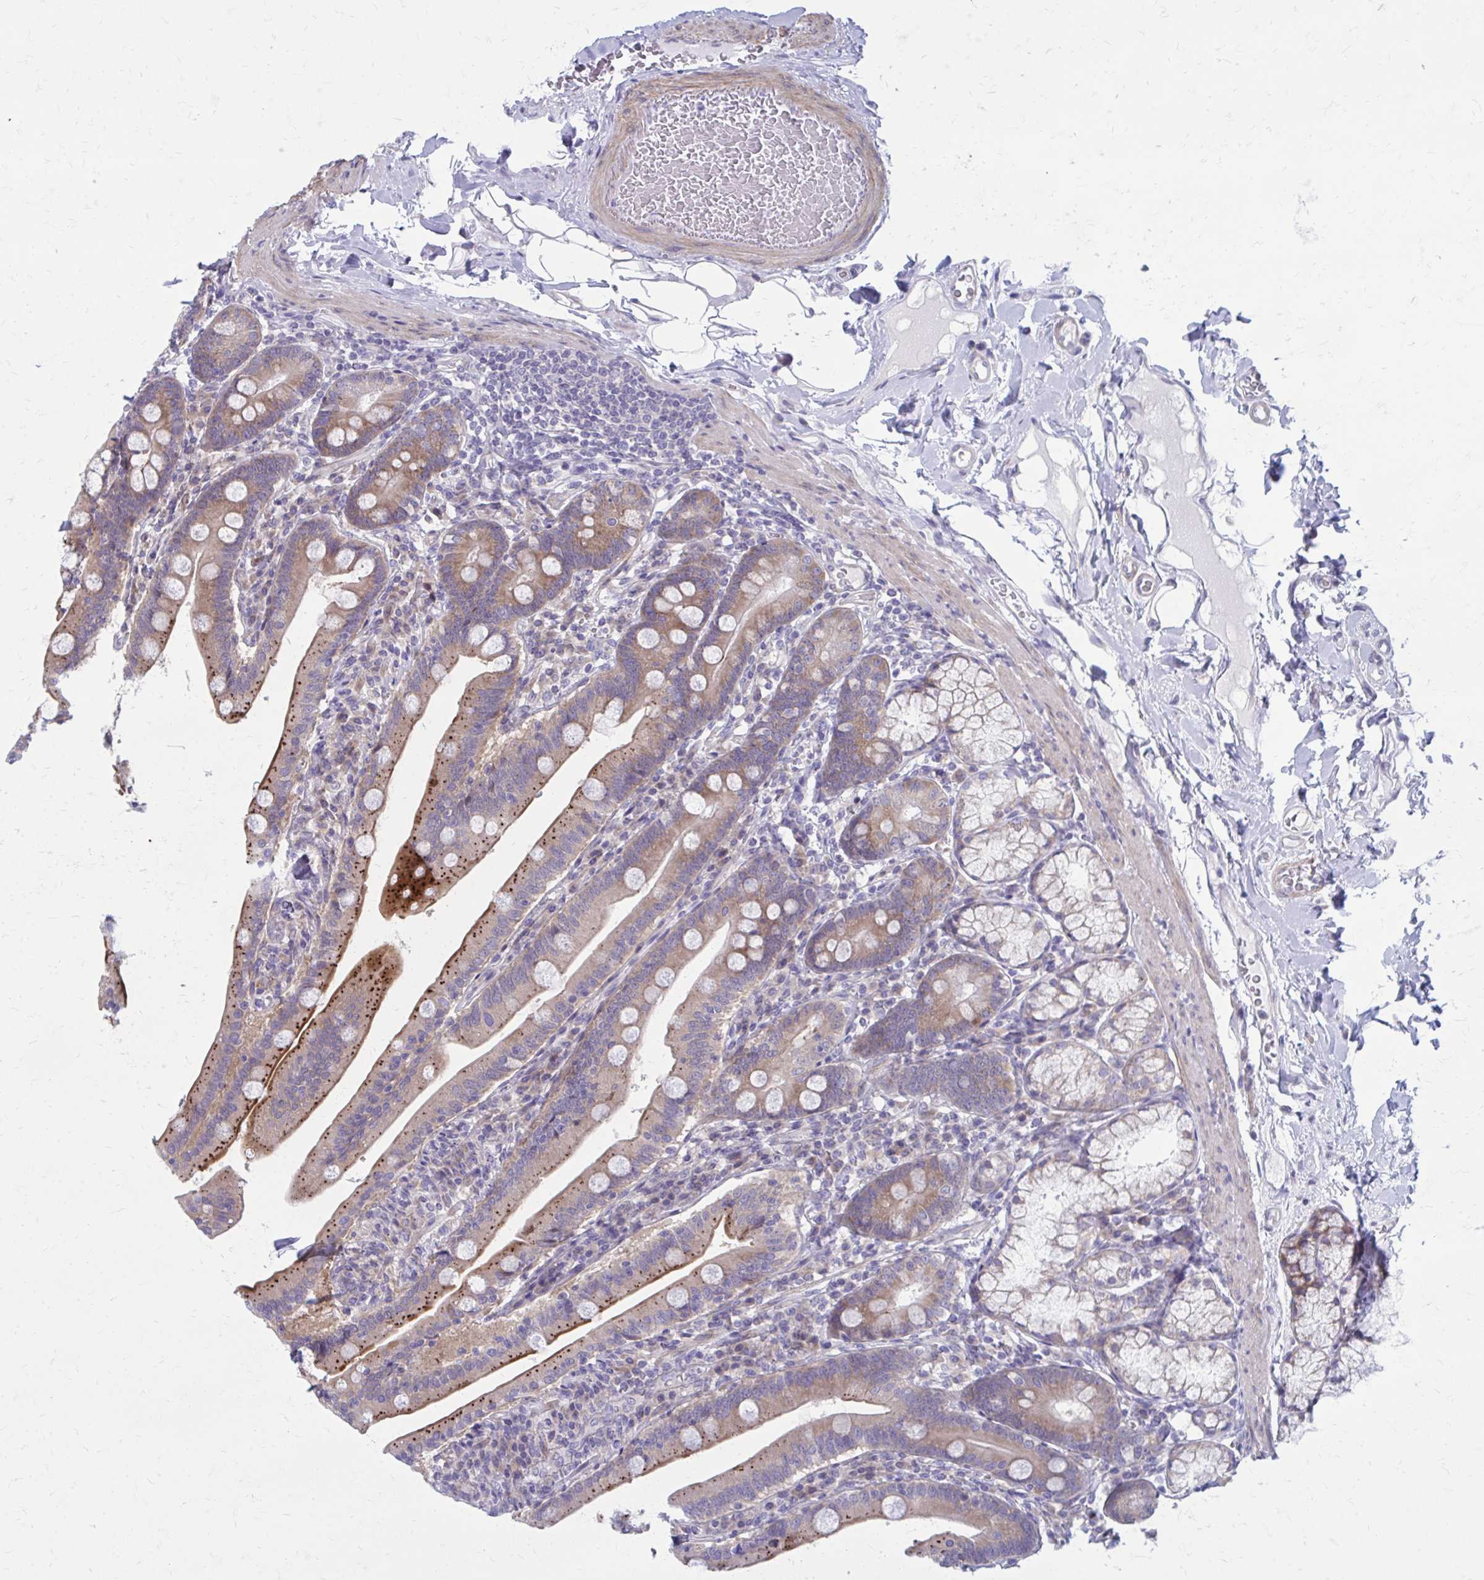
{"staining": {"intensity": "moderate", "quantity": ">75%", "location": "cytoplasmic/membranous"}, "tissue": "duodenum", "cell_type": "Glandular cells", "image_type": "normal", "snomed": [{"axis": "morphology", "description": "Normal tissue, NOS"}, {"axis": "topography", "description": "Duodenum"}], "caption": "A medium amount of moderate cytoplasmic/membranous staining is present in about >75% of glandular cells in normal duodenum.", "gene": "GIGYF2", "patient": {"sex": "female", "age": 67}}